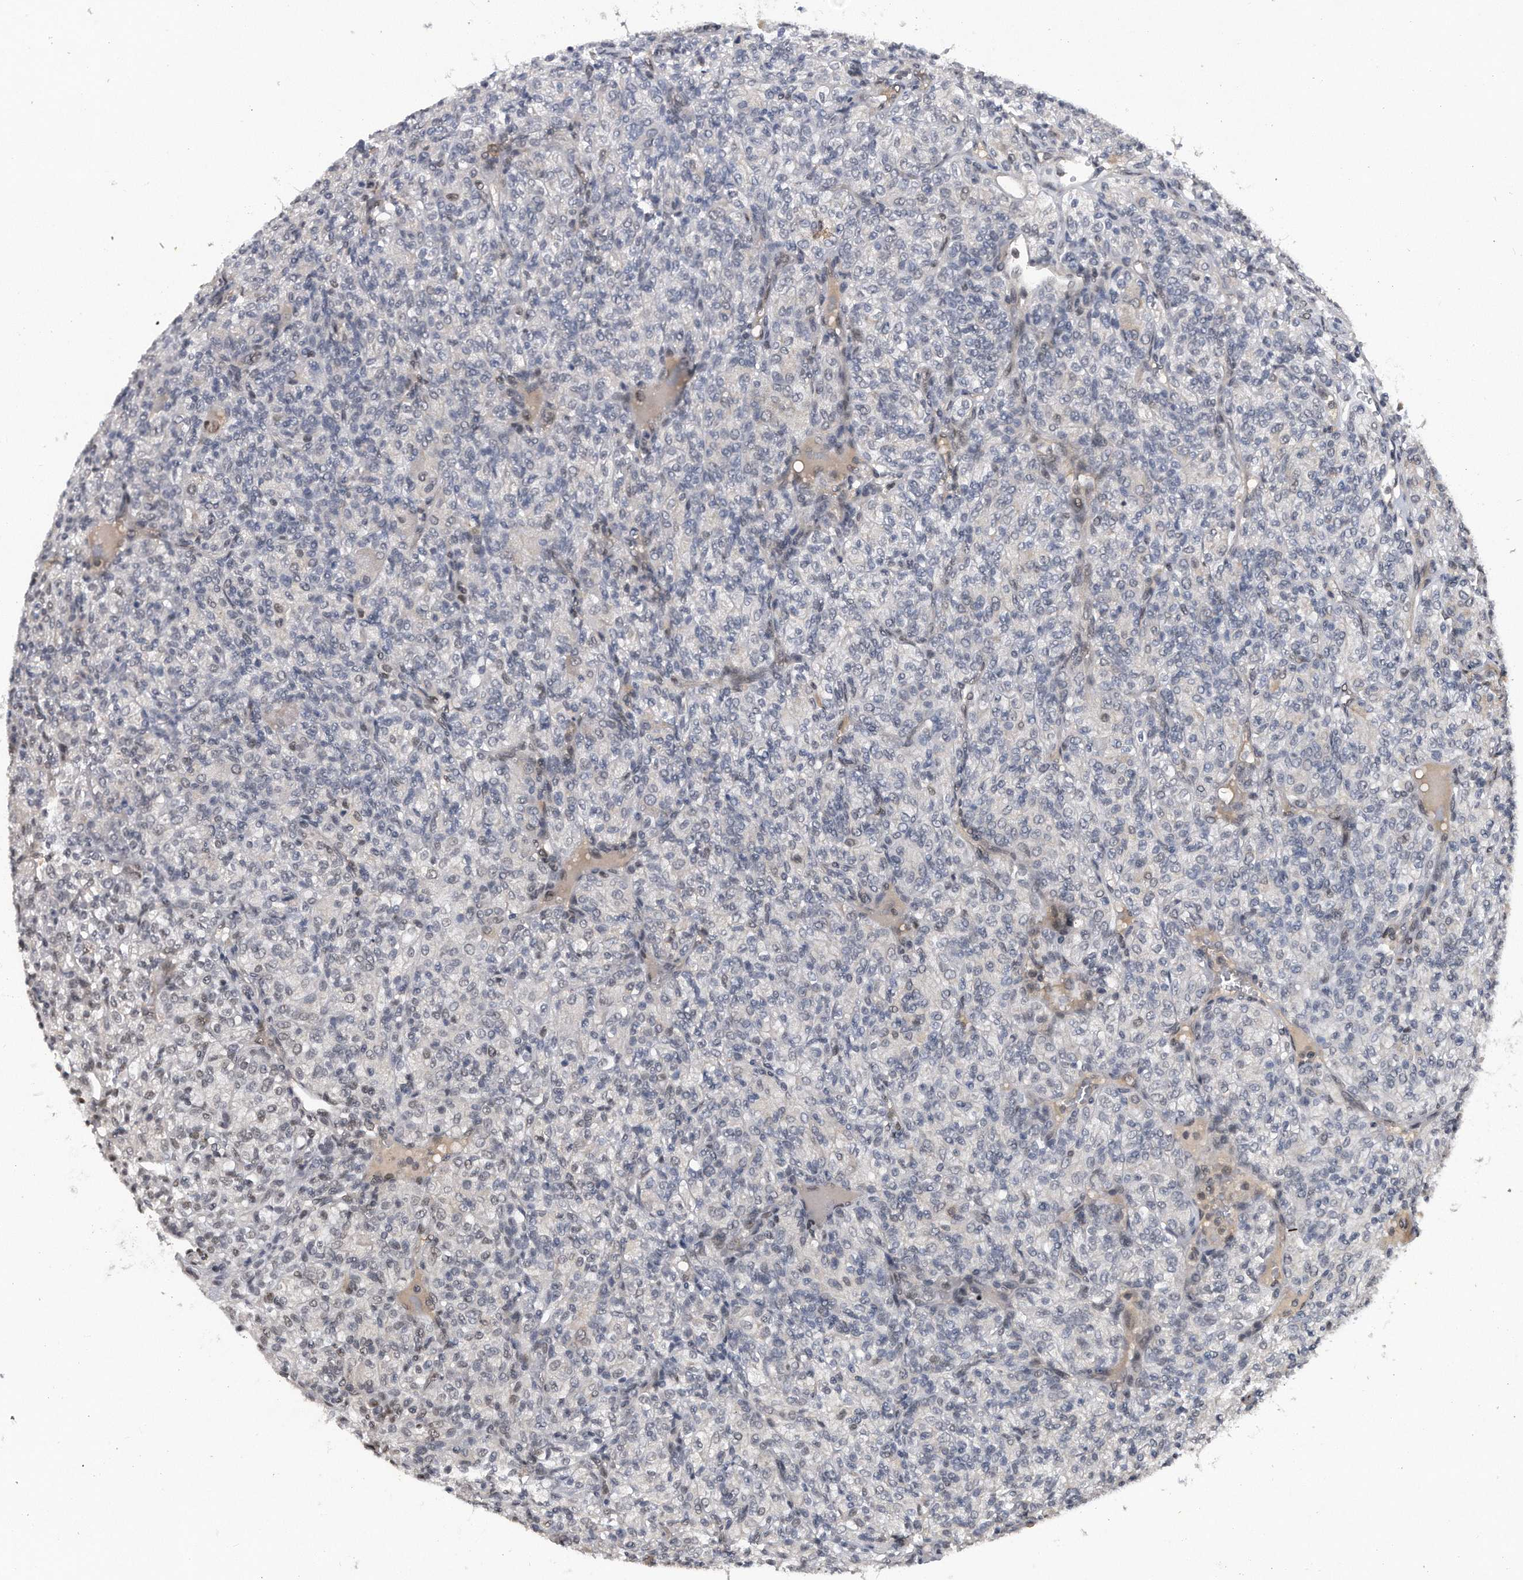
{"staining": {"intensity": "negative", "quantity": "none", "location": "none"}, "tissue": "renal cancer", "cell_type": "Tumor cells", "image_type": "cancer", "snomed": [{"axis": "morphology", "description": "Adenocarcinoma, NOS"}, {"axis": "topography", "description": "Kidney"}], "caption": "IHC image of neoplastic tissue: human renal cancer stained with DAB (3,3'-diaminobenzidine) shows no significant protein staining in tumor cells.", "gene": "VIRMA", "patient": {"sex": "male", "age": 77}}